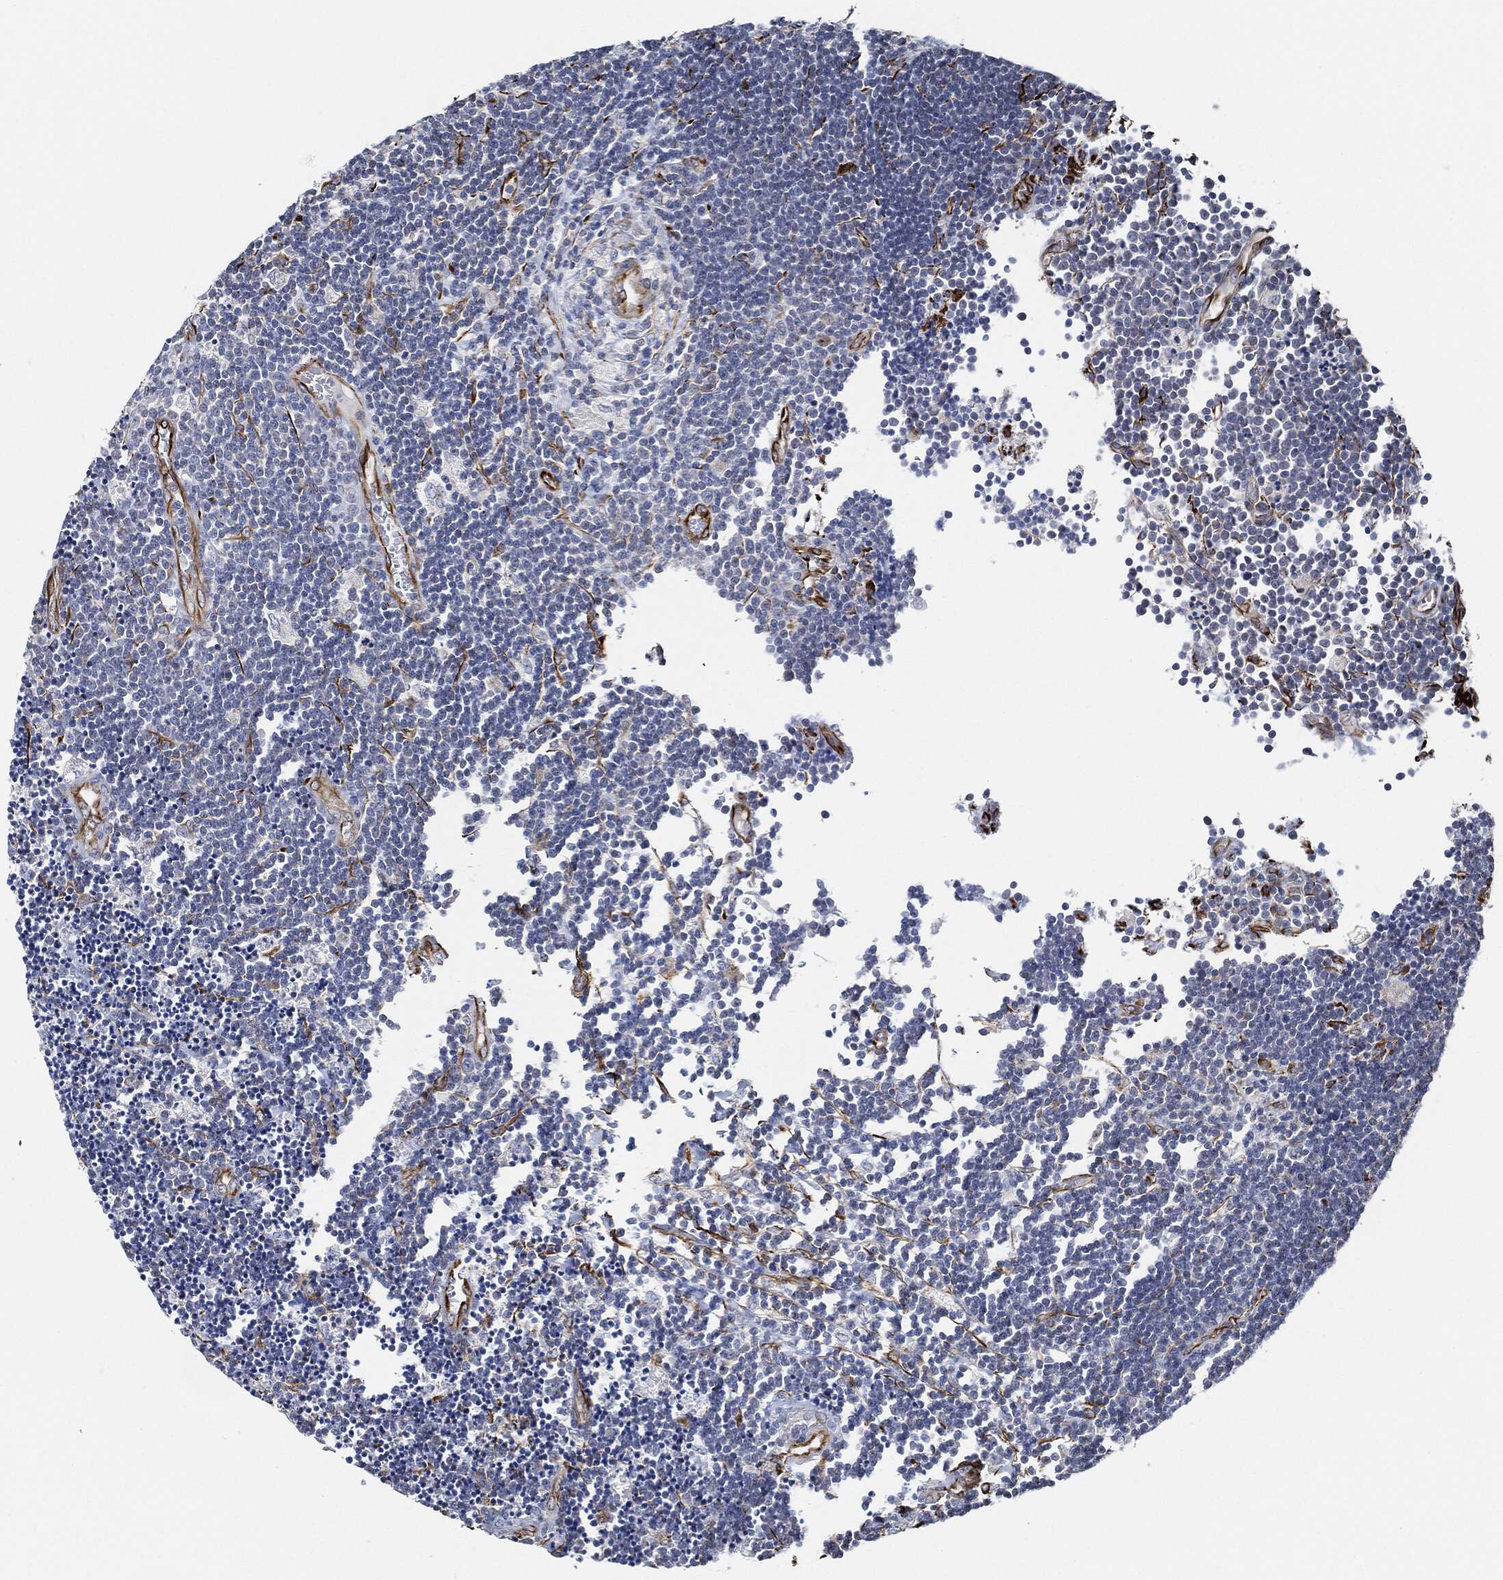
{"staining": {"intensity": "negative", "quantity": "none", "location": "none"}, "tissue": "lymphoma", "cell_type": "Tumor cells", "image_type": "cancer", "snomed": [{"axis": "morphology", "description": "Malignant lymphoma, non-Hodgkin's type, Low grade"}, {"axis": "topography", "description": "Brain"}], "caption": "High magnification brightfield microscopy of lymphoma stained with DAB (brown) and counterstained with hematoxylin (blue): tumor cells show no significant positivity.", "gene": "THSD1", "patient": {"sex": "female", "age": 66}}